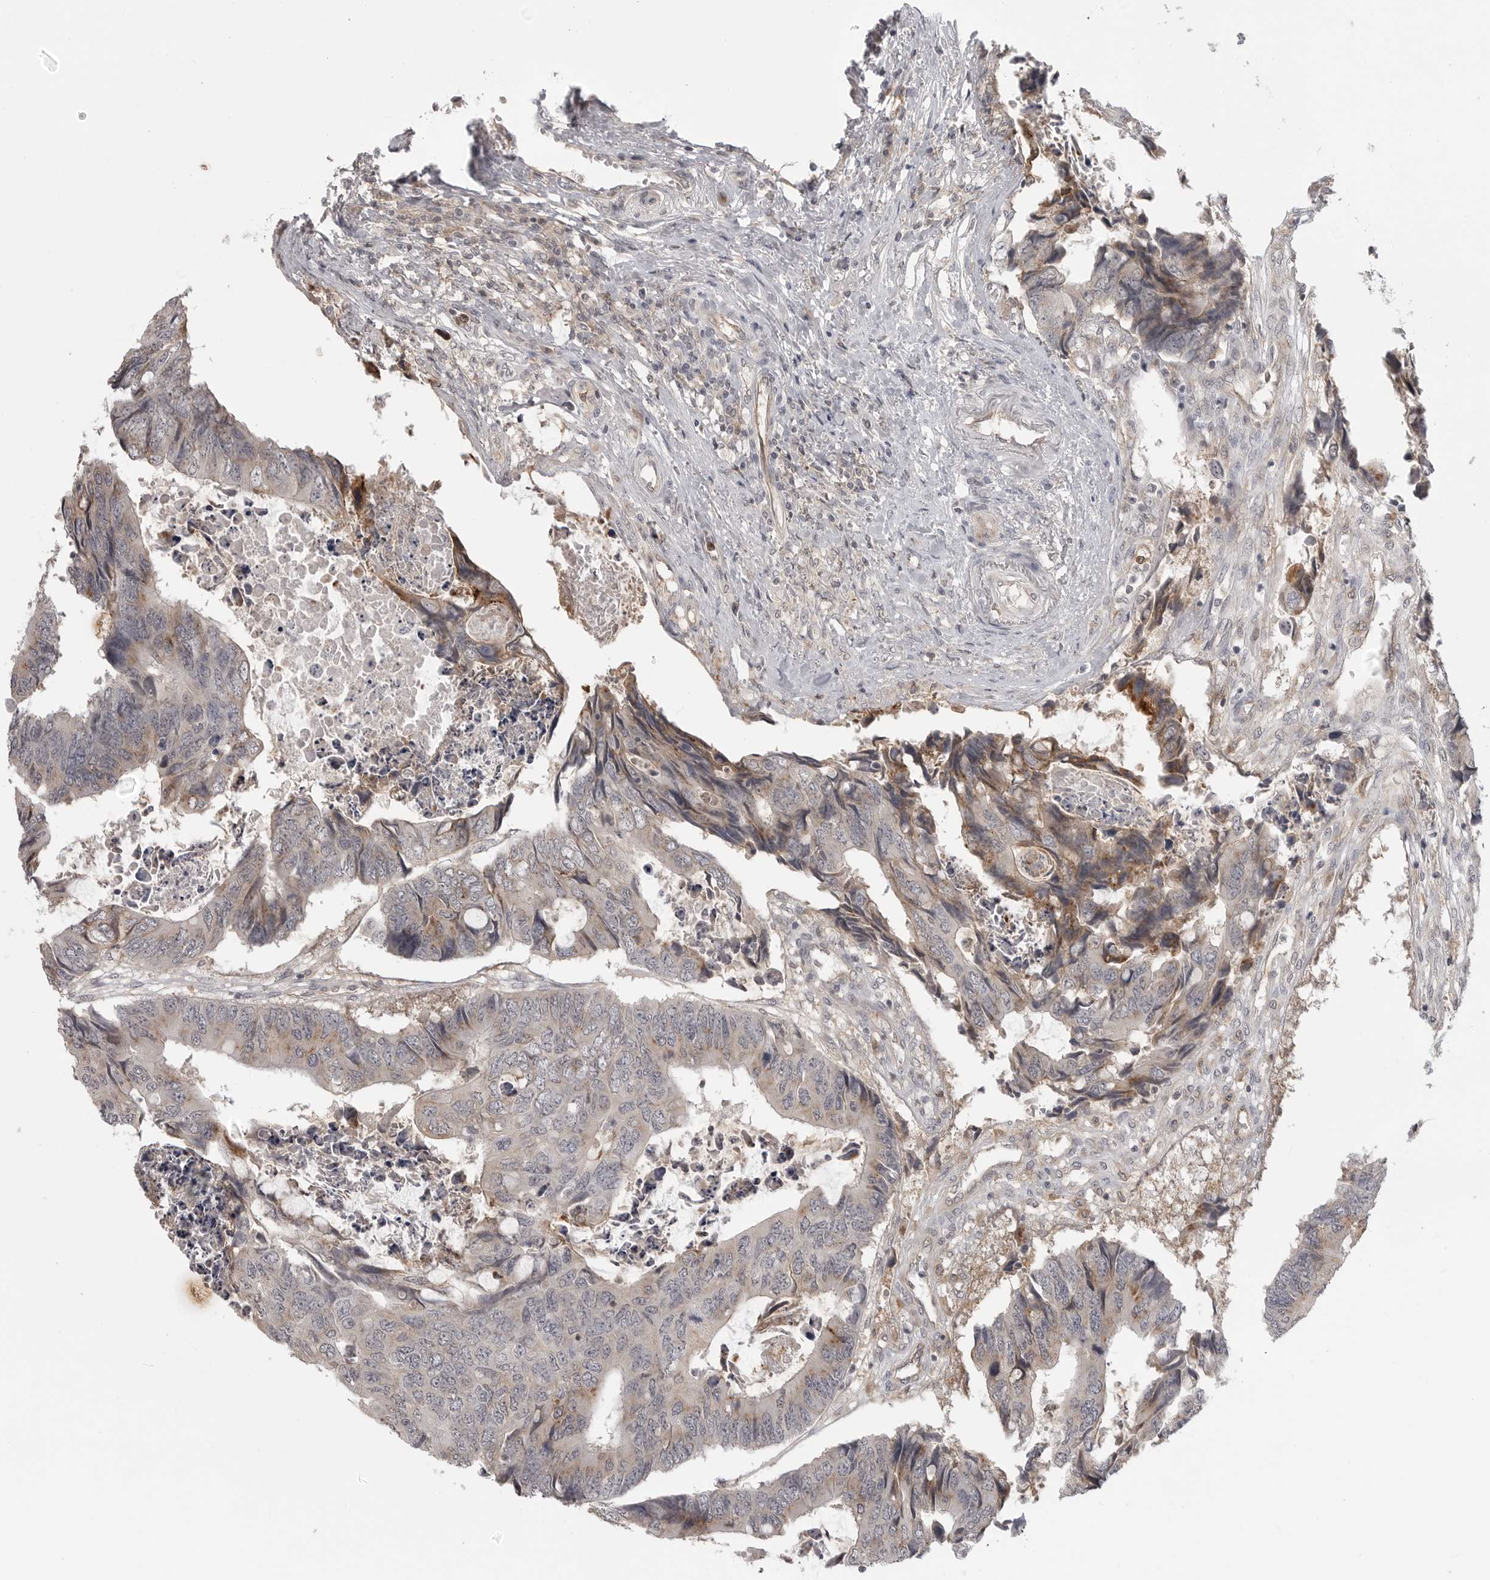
{"staining": {"intensity": "moderate", "quantity": "<25%", "location": "cytoplasmic/membranous"}, "tissue": "colorectal cancer", "cell_type": "Tumor cells", "image_type": "cancer", "snomed": [{"axis": "morphology", "description": "Adenocarcinoma, NOS"}, {"axis": "topography", "description": "Rectum"}], "caption": "Immunohistochemical staining of human colorectal cancer exhibits low levels of moderate cytoplasmic/membranous positivity in approximately <25% of tumor cells. (IHC, brightfield microscopy, high magnification).", "gene": "IFNGR1", "patient": {"sex": "male", "age": 84}}